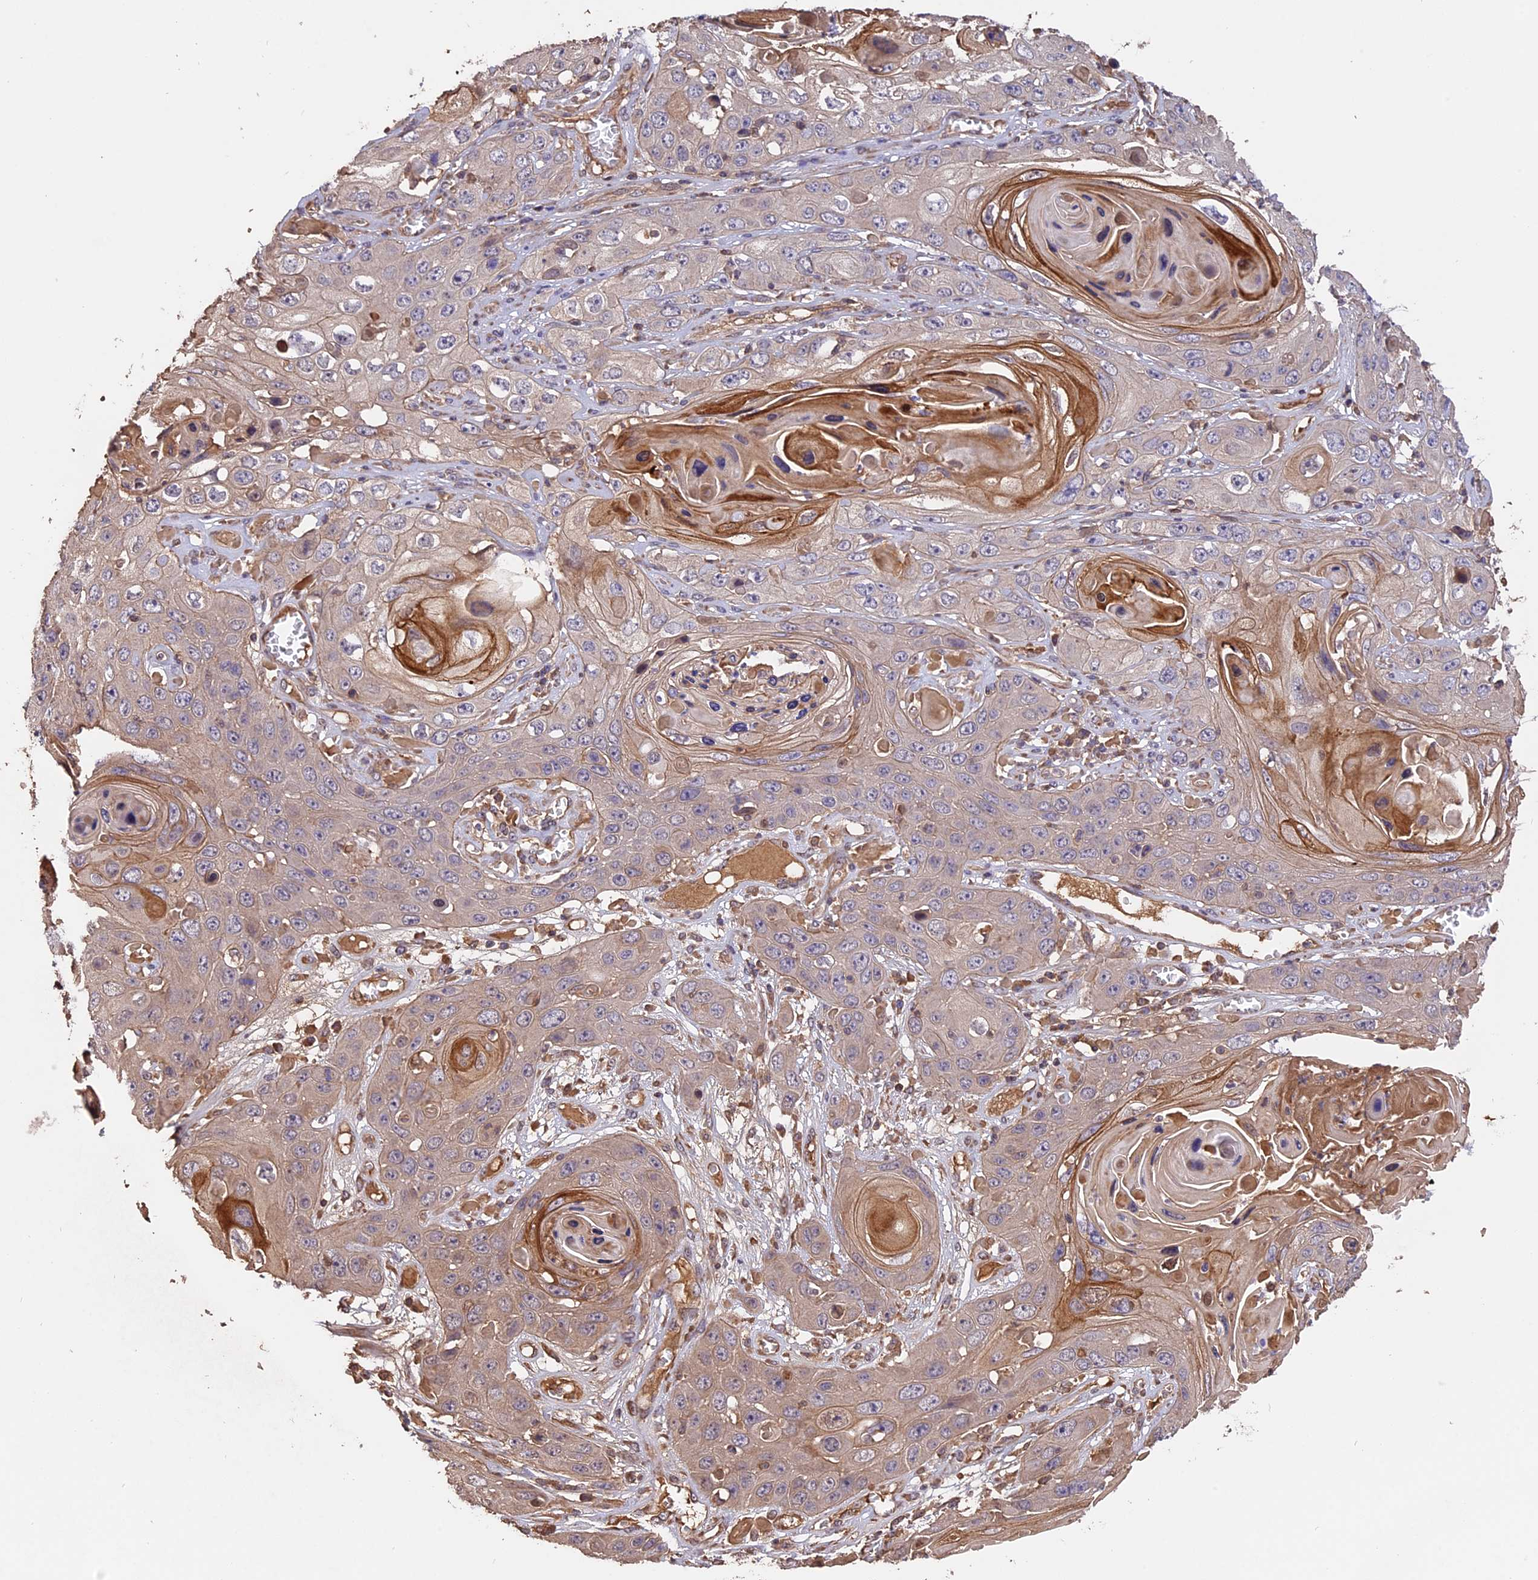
{"staining": {"intensity": "moderate", "quantity": "<25%", "location": "cytoplasmic/membranous"}, "tissue": "skin cancer", "cell_type": "Tumor cells", "image_type": "cancer", "snomed": [{"axis": "morphology", "description": "Squamous cell carcinoma, NOS"}, {"axis": "topography", "description": "Skin"}], "caption": "A brown stain labels moderate cytoplasmic/membranous positivity of a protein in skin cancer (squamous cell carcinoma) tumor cells.", "gene": "RASAL1", "patient": {"sex": "male", "age": 55}}